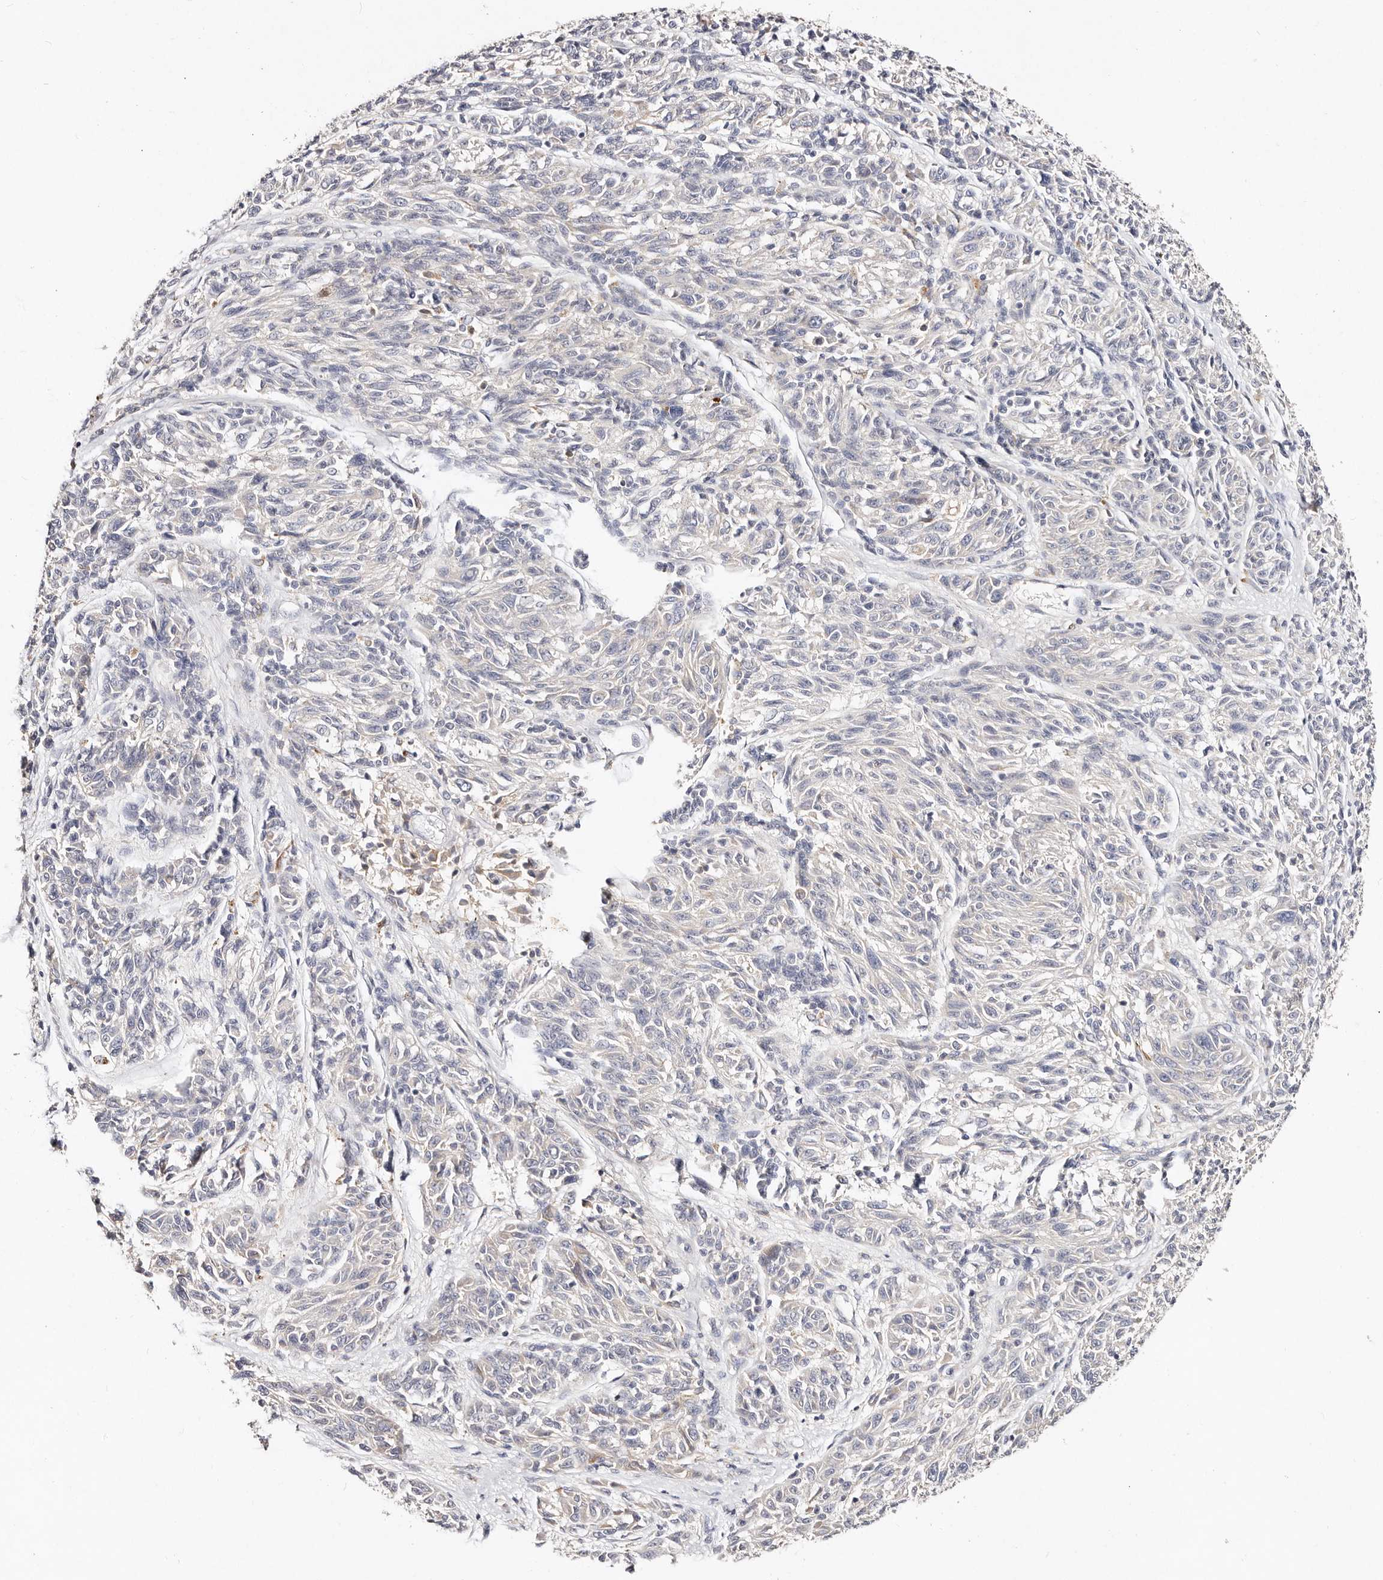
{"staining": {"intensity": "negative", "quantity": "none", "location": "none"}, "tissue": "melanoma", "cell_type": "Tumor cells", "image_type": "cancer", "snomed": [{"axis": "morphology", "description": "Malignant melanoma, NOS"}, {"axis": "topography", "description": "Skin"}], "caption": "IHC image of human melanoma stained for a protein (brown), which reveals no positivity in tumor cells. (Immunohistochemistry (ihc), brightfield microscopy, high magnification).", "gene": "VIPAS39", "patient": {"sex": "male", "age": 53}}